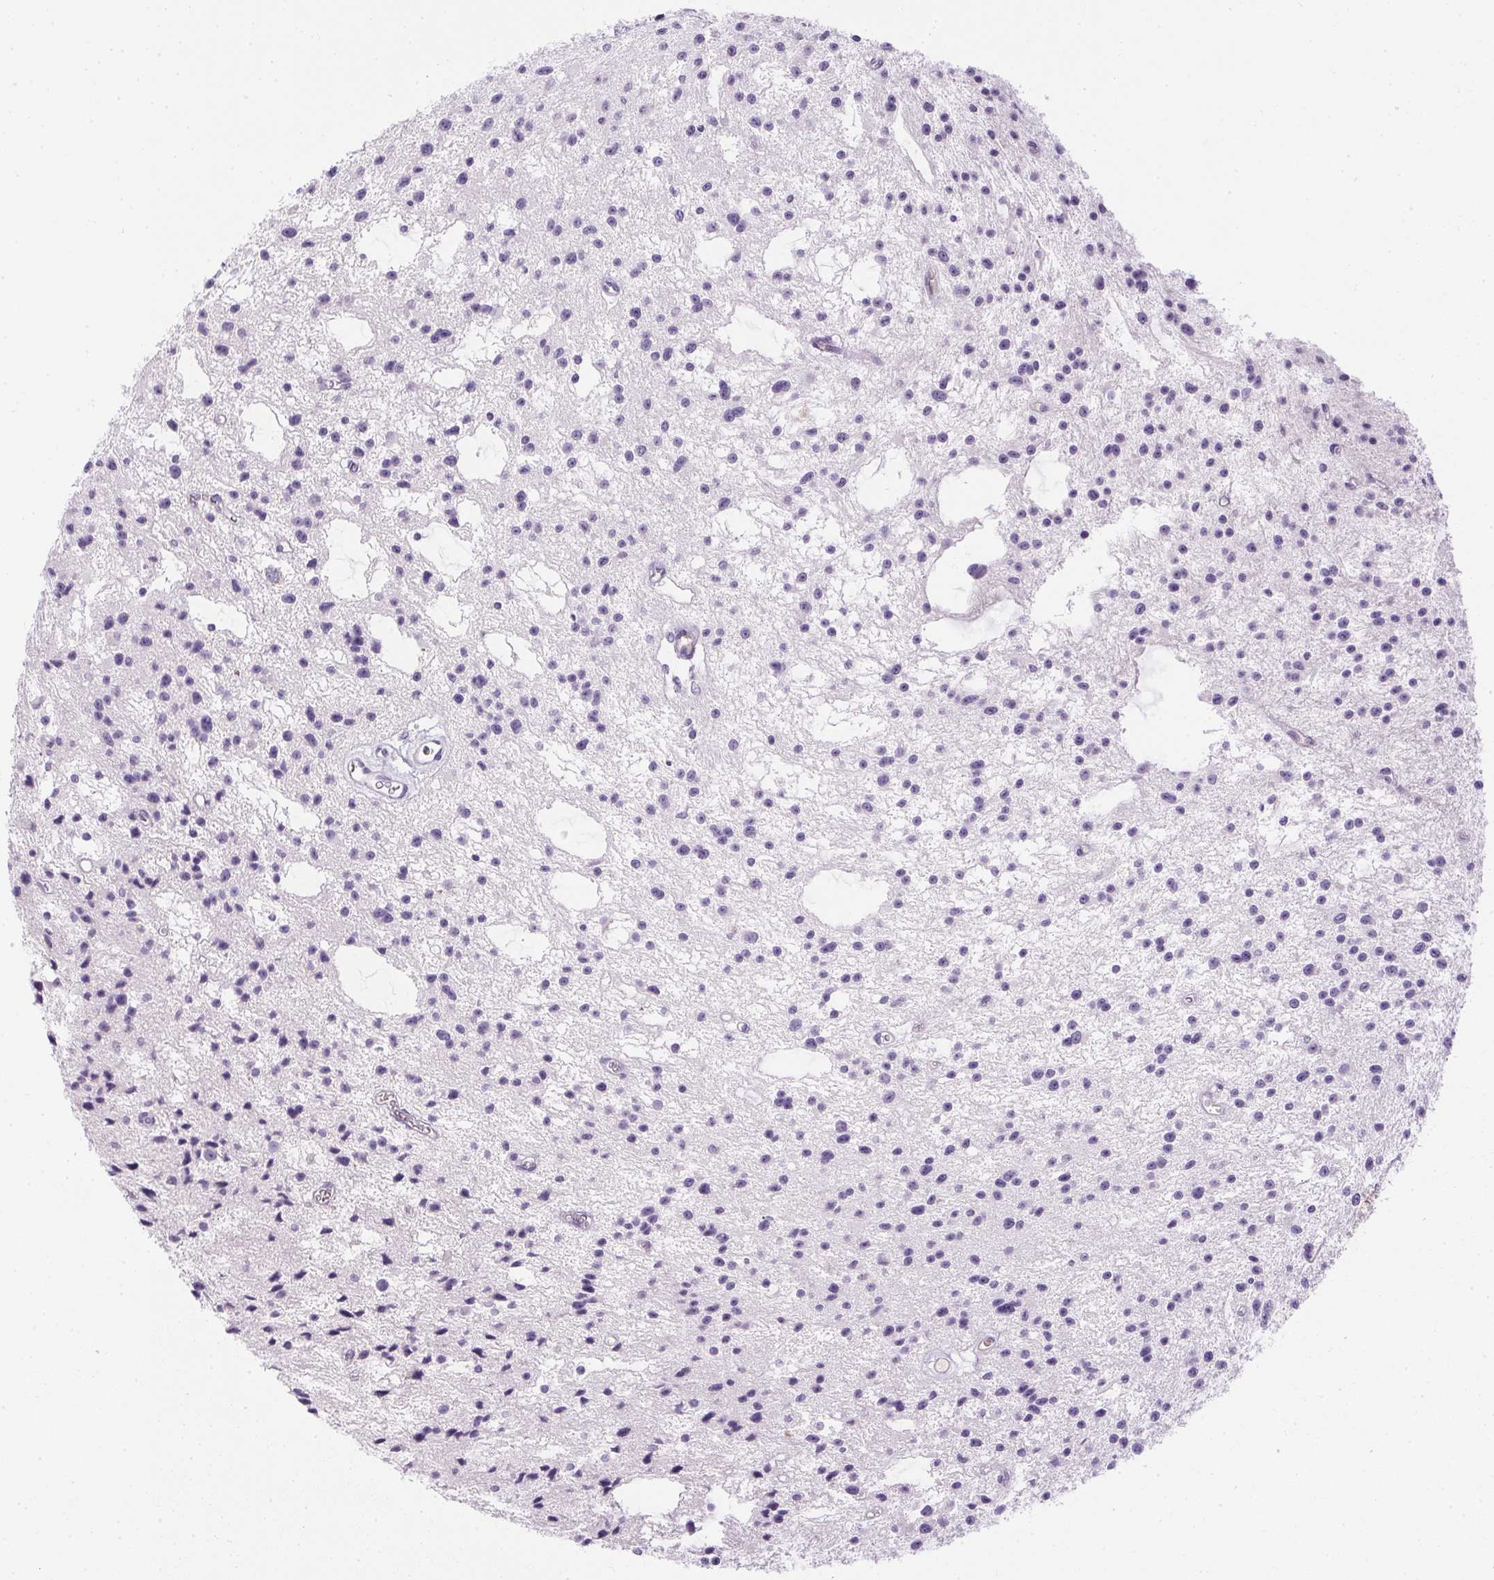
{"staining": {"intensity": "negative", "quantity": "none", "location": "none"}, "tissue": "glioma", "cell_type": "Tumor cells", "image_type": "cancer", "snomed": [{"axis": "morphology", "description": "Glioma, malignant, Low grade"}, {"axis": "topography", "description": "Brain"}], "caption": "A high-resolution histopathology image shows IHC staining of glioma, which displays no significant staining in tumor cells.", "gene": "ORM1", "patient": {"sex": "male", "age": 43}}